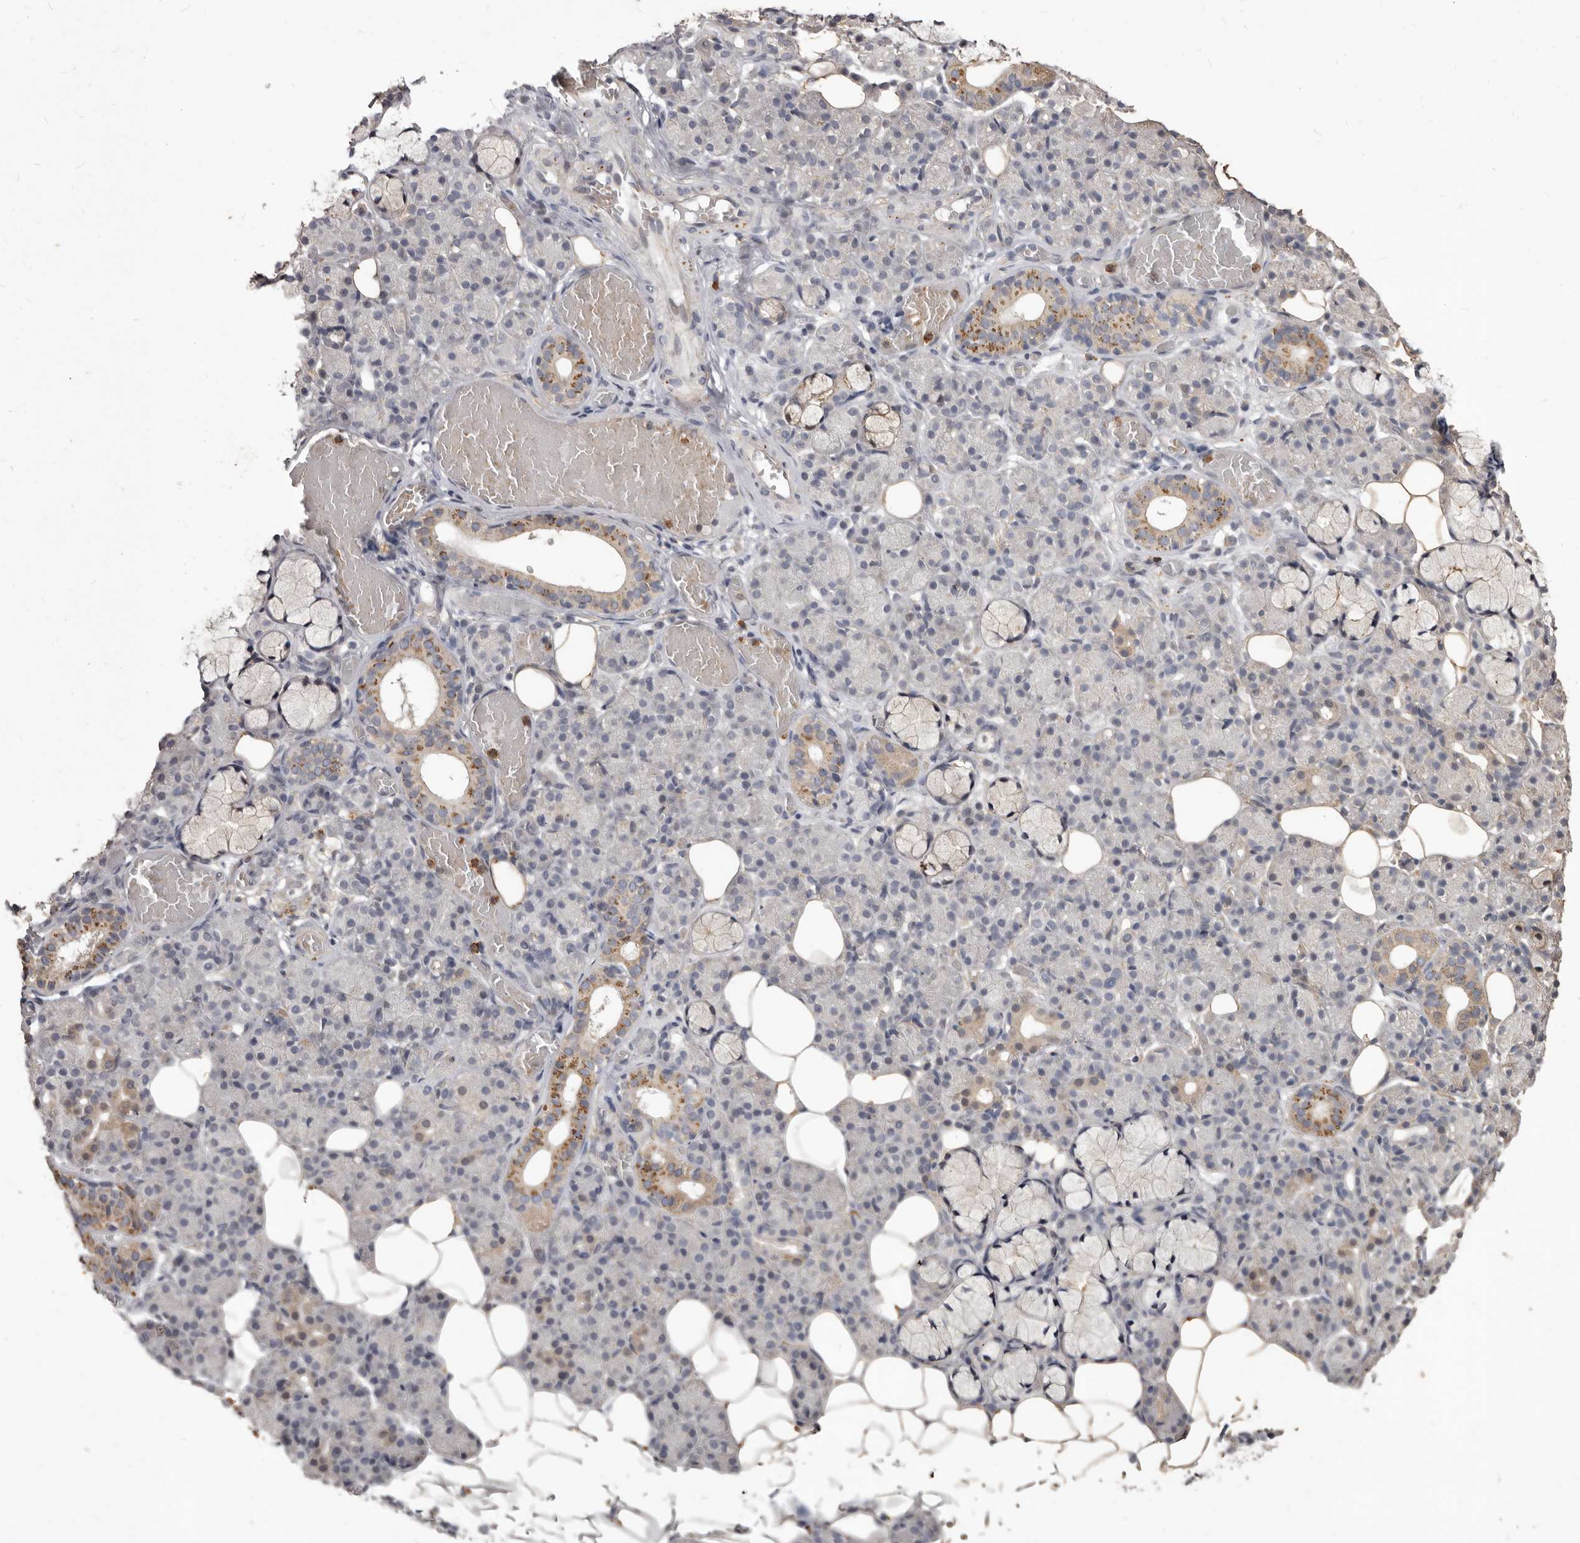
{"staining": {"intensity": "moderate", "quantity": "<25%", "location": "cytoplasmic/membranous"}, "tissue": "salivary gland", "cell_type": "Glandular cells", "image_type": "normal", "snomed": [{"axis": "morphology", "description": "Normal tissue, NOS"}, {"axis": "topography", "description": "Salivary gland"}], "caption": "Immunohistochemical staining of normal salivary gland shows moderate cytoplasmic/membranous protein staining in approximately <25% of glandular cells.", "gene": "ACLY", "patient": {"sex": "male", "age": 63}}